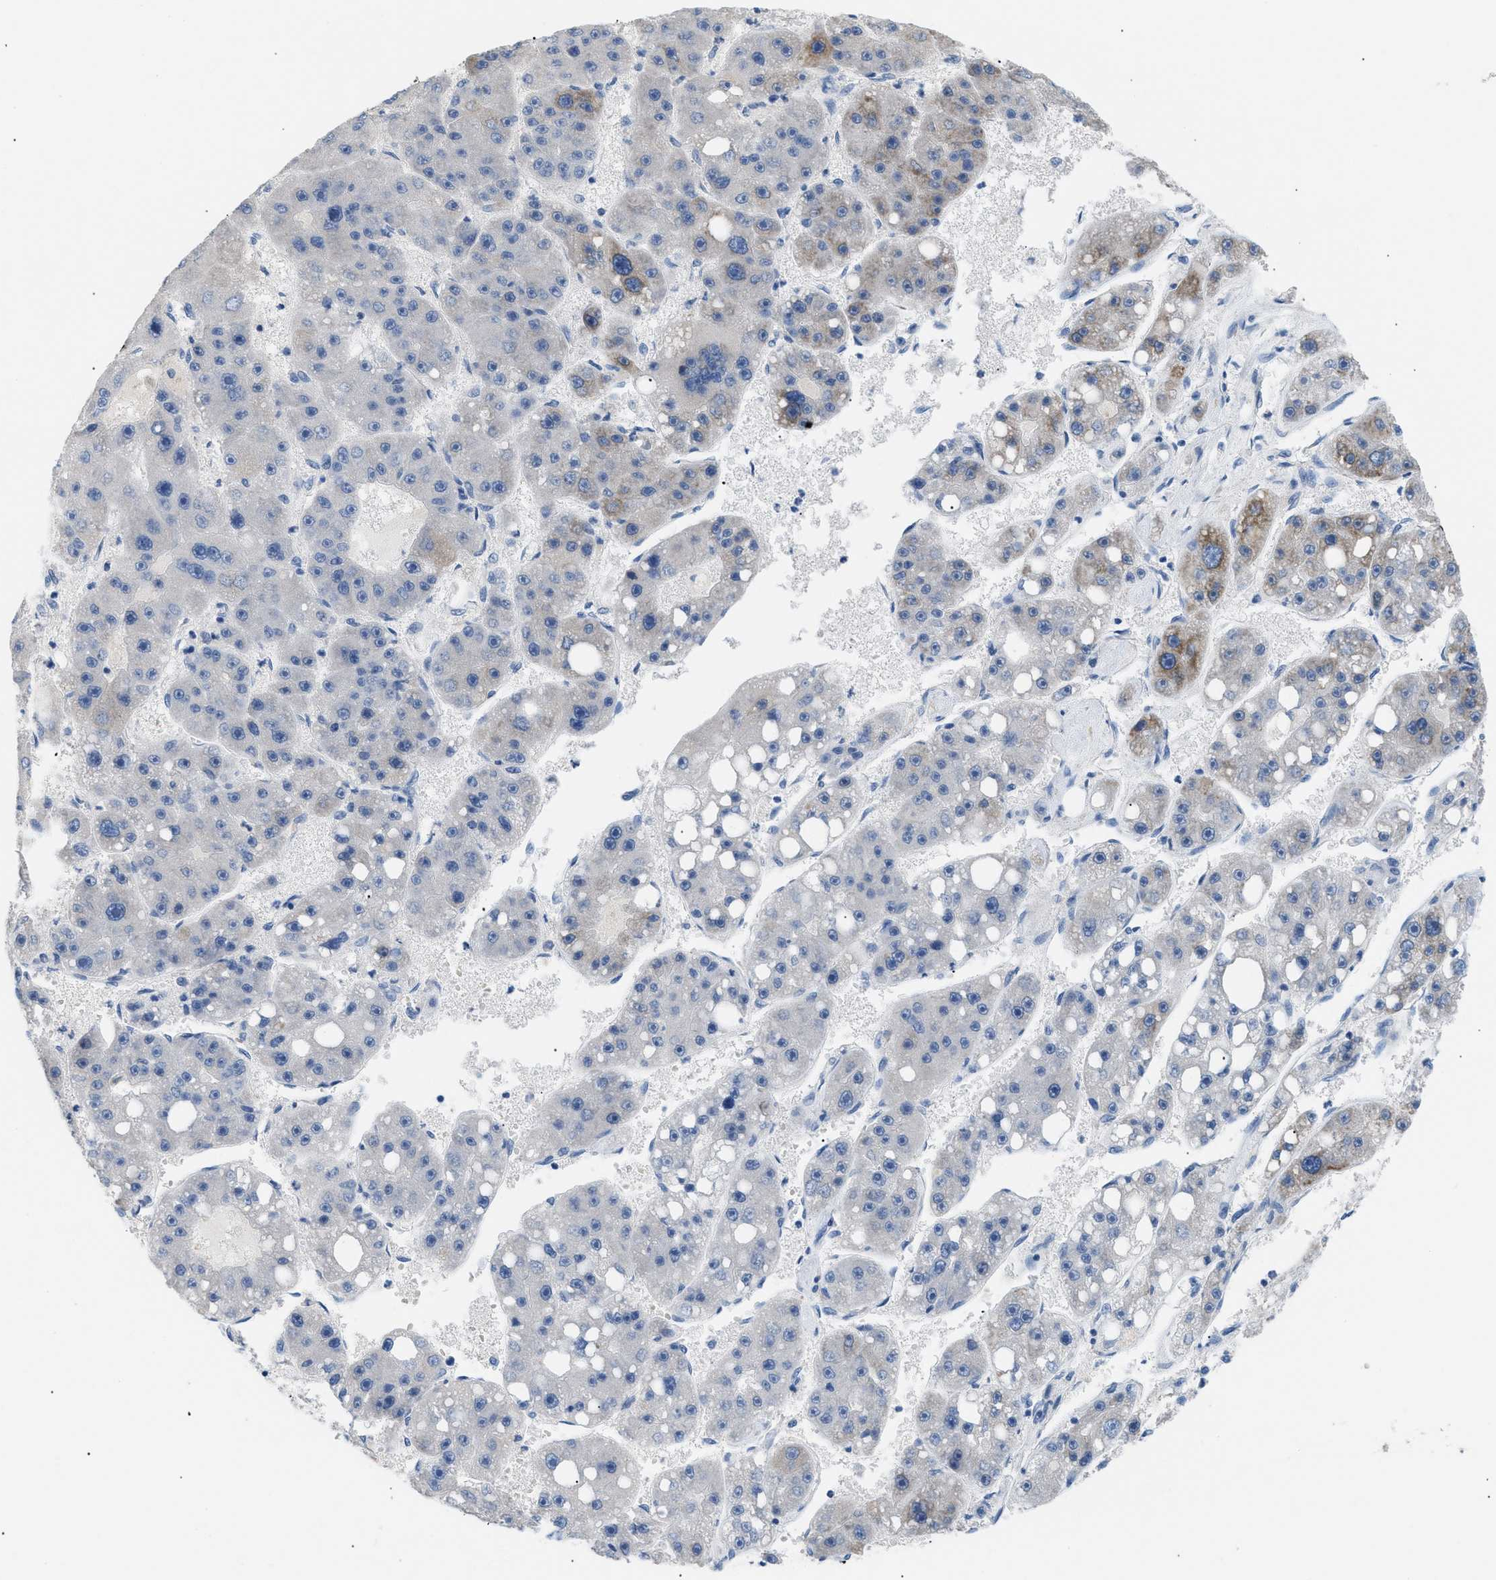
{"staining": {"intensity": "moderate", "quantity": "<25%", "location": "cytoplasmic/membranous"}, "tissue": "liver cancer", "cell_type": "Tumor cells", "image_type": "cancer", "snomed": [{"axis": "morphology", "description": "Carcinoma, Hepatocellular, NOS"}, {"axis": "topography", "description": "Liver"}], "caption": "A high-resolution histopathology image shows immunohistochemistry staining of hepatocellular carcinoma (liver), which displays moderate cytoplasmic/membranous expression in about <25% of tumor cells. The protein is shown in brown color, while the nuclei are stained blue.", "gene": "ICA1", "patient": {"sex": "female", "age": 61}}